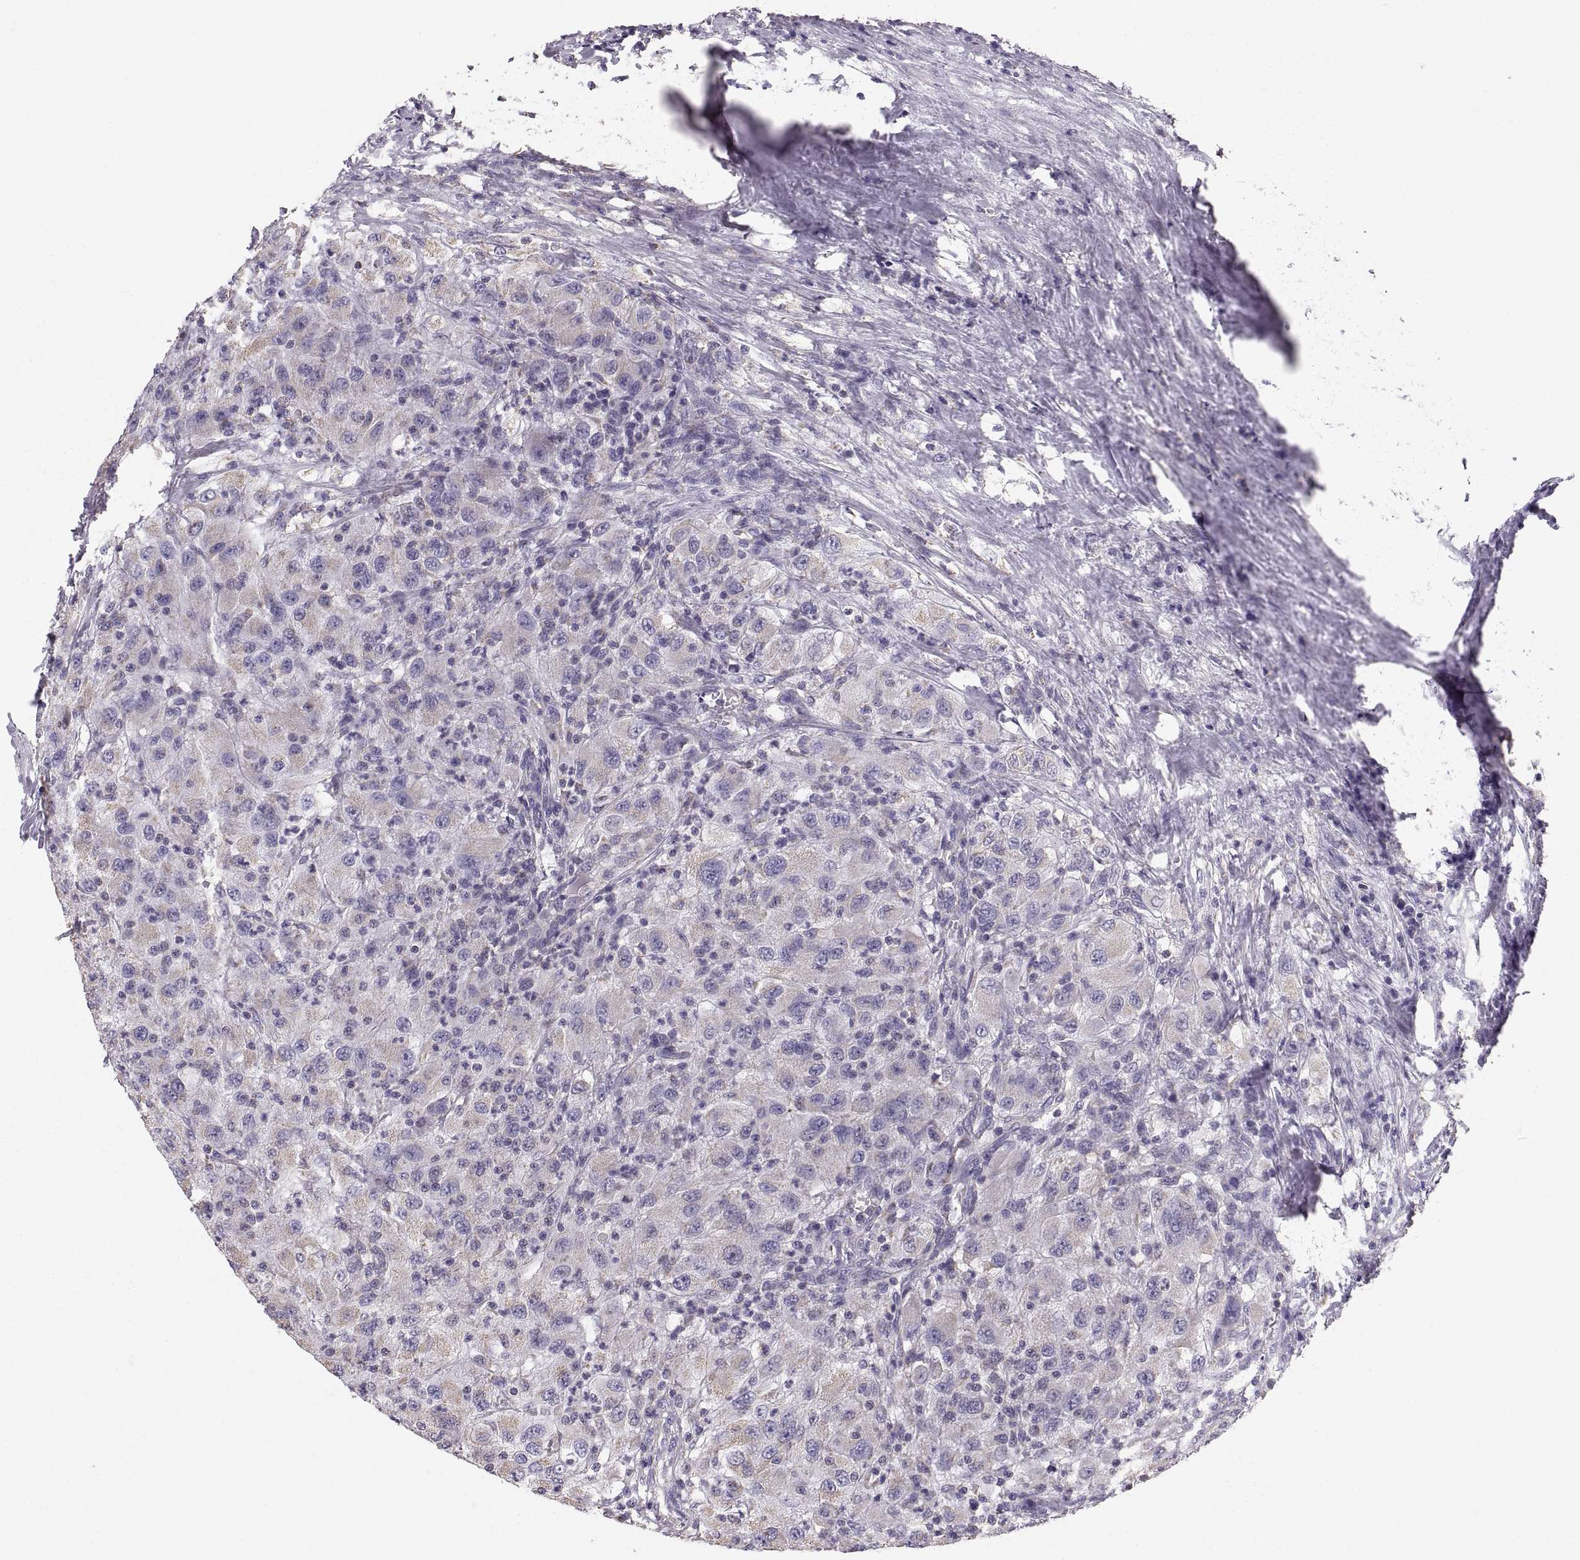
{"staining": {"intensity": "weak", "quantity": "<25%", "location": "cytoplasmic/membranous"}, "tissue": "renal cancer", "cell_type": "Tumor cells", "image_type": "cancer", "snomed": [{"axis": "morphology", "description": "Adenocarcinoma, NOS"}, {"axis": "topography", "description": "Kidney"}], "caption": "There is no significant positivity in tumor cells of renal cancer.", "gene": "STMND1", "patient": {"sex": "female", "age": 67}}